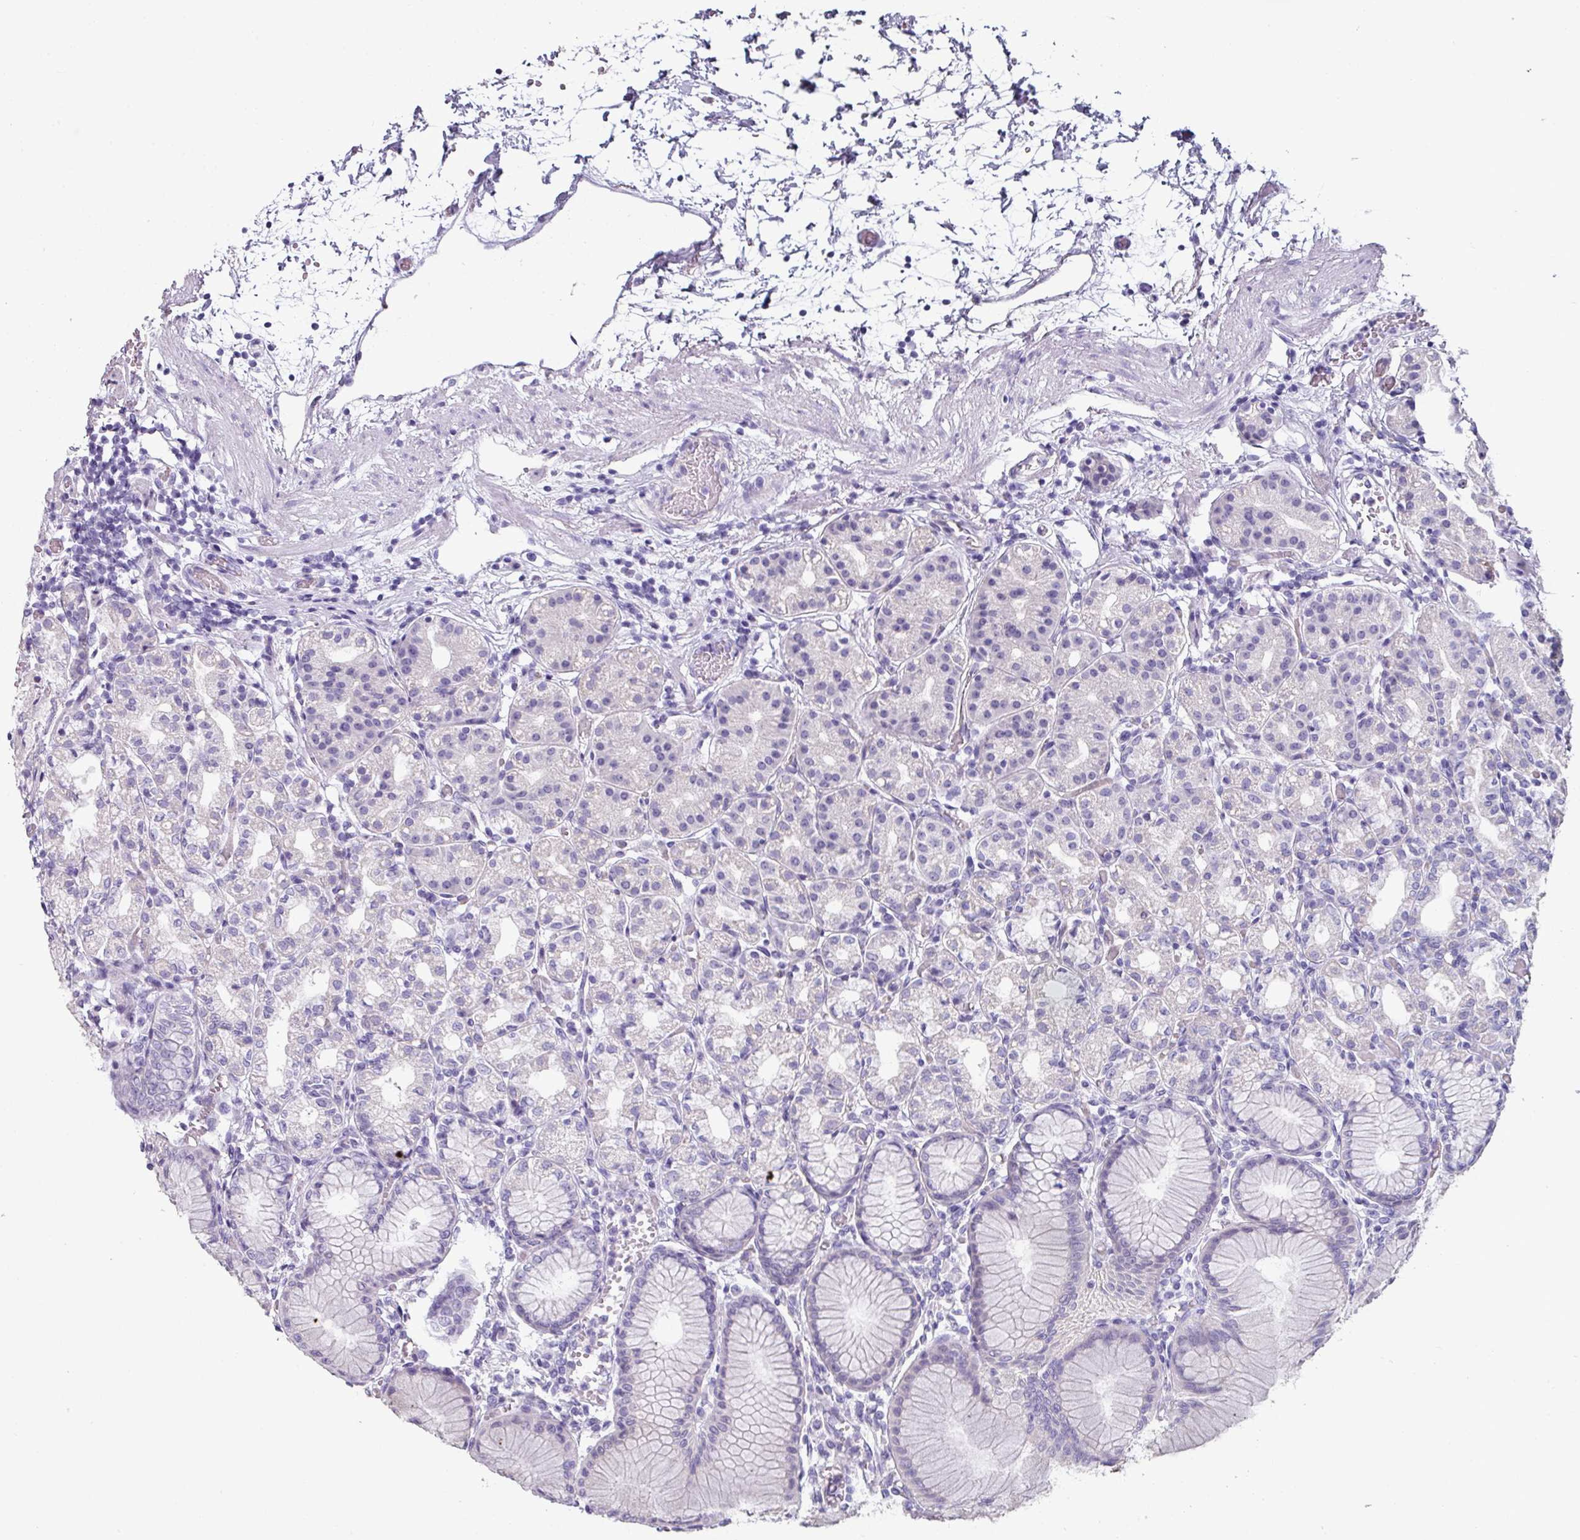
{"staining": {"intensity": "negative", "quantity": "none", "location": "none"}, "tissue": "stomach", "cell_type": "Glandular cells", "image_type": "normal", "snomed": [{"axis": "morphology", "description": "Normal tissue, NOS"}, {"axis": "topography", "description": "Stomach"}], "caption": "The photomicrograph displays no staining of glandular cells in normal stomach. Brightfield microscopy of immunohistochemistry stained with DAB (3,3'-diaminobenzidine) (brown) and hematoxylin (blue), captured at high magnification.", "gene": "SLC17A7", "patient": {"sex": "female", "age": 57}}